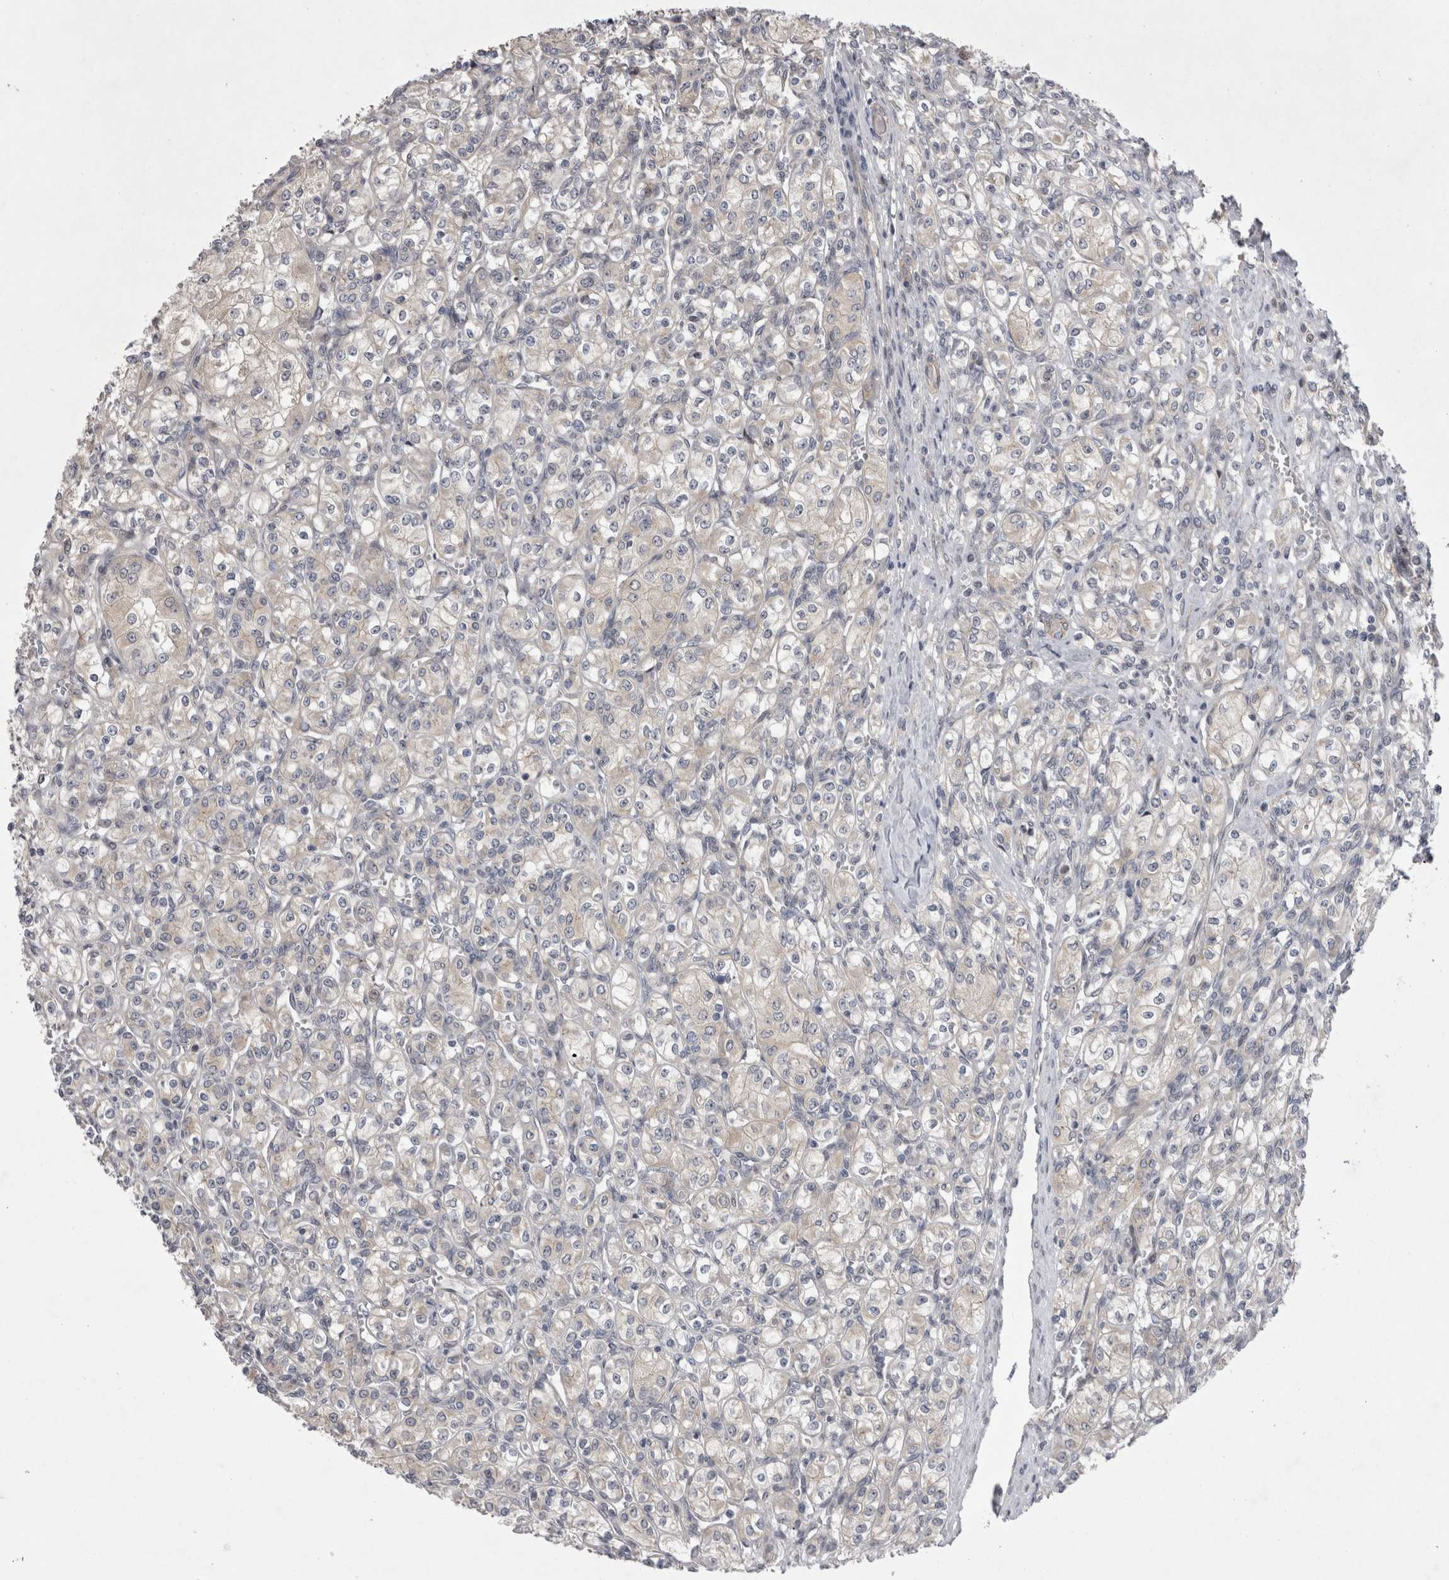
{"staining": {"intensity": "negative", "quantity": "none", "location": "none"}, "tissue": "renal cancer", "cell_type": "Tumor cells", "image_type": "cancer", "snomed": [{"axis": "morphology", "description": "Adenocarcinoma, NOS"}, {"axis": "topography", "description": "Kidney"}], "caption": "DAB (3,3'-diaminobenzidine) immunohistochemical staining of renal cancer (adenocarcinoma) shows no significant staining in tumor cells. (DAB (3,3'-diaminobenzidine) immunohistochemistry, high magnification).", "gene": "NENF", "patient": {"sex": "male", "age": 77}}